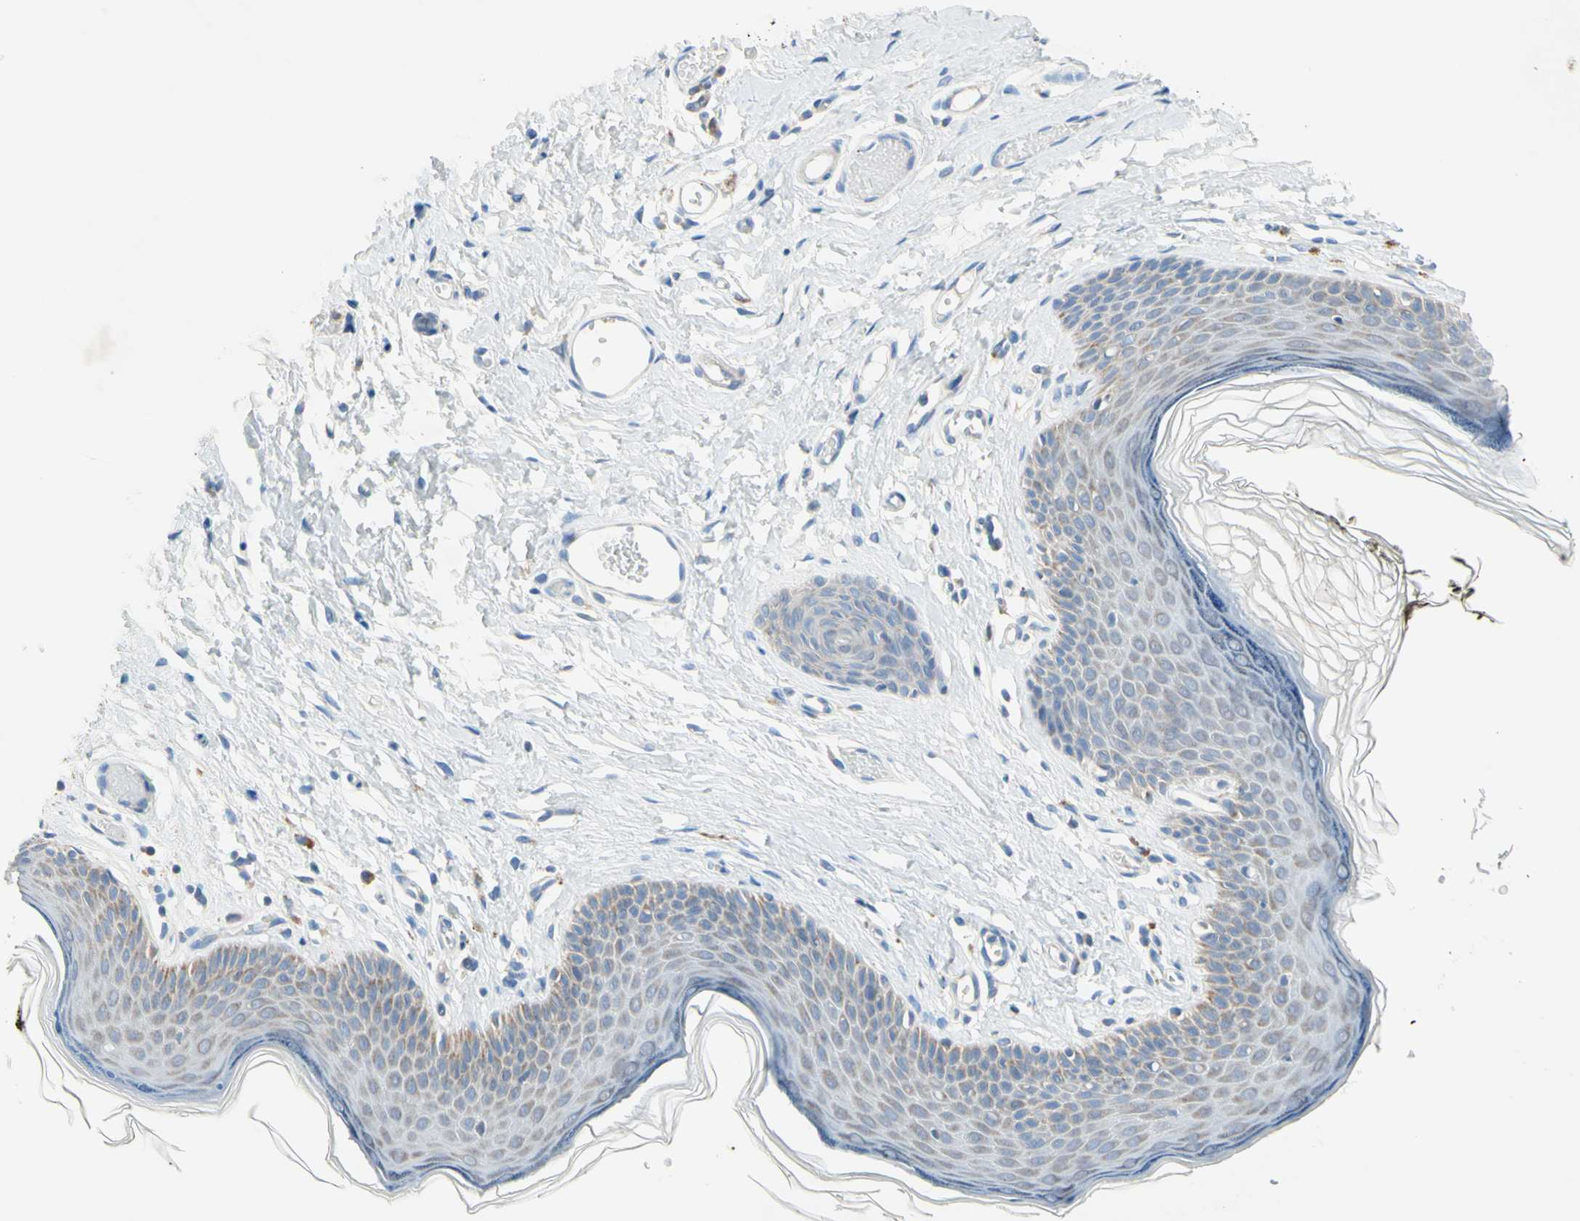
{"staining": {"intensity": "weak", "quantity": "25%-75%", "location": "cytoplasmic/membranous"}, "tissue": "skin", "cell_type": "Epidermal cells", "image_type": "normal", "snomed": [{"axis": "morphology", "description": "Normal tissue, NOS"}, {"axis": "morphology", "description": "Inflammation, NOS"}, {"axis": "topography", "description": "Vulva"}], "caption": "Weak cytoplasmic/membranous expression is identified in approximately 25%-75% of epidermal cells in unremarkable skin. Using DAB (3,3'-diaminobenzidine) (brown) and hematoxylin (blue) stains, captured at high magnification using brightfield microscopy.", "gene": "MFF", "patient": {"sex": "female", "age": 84}}